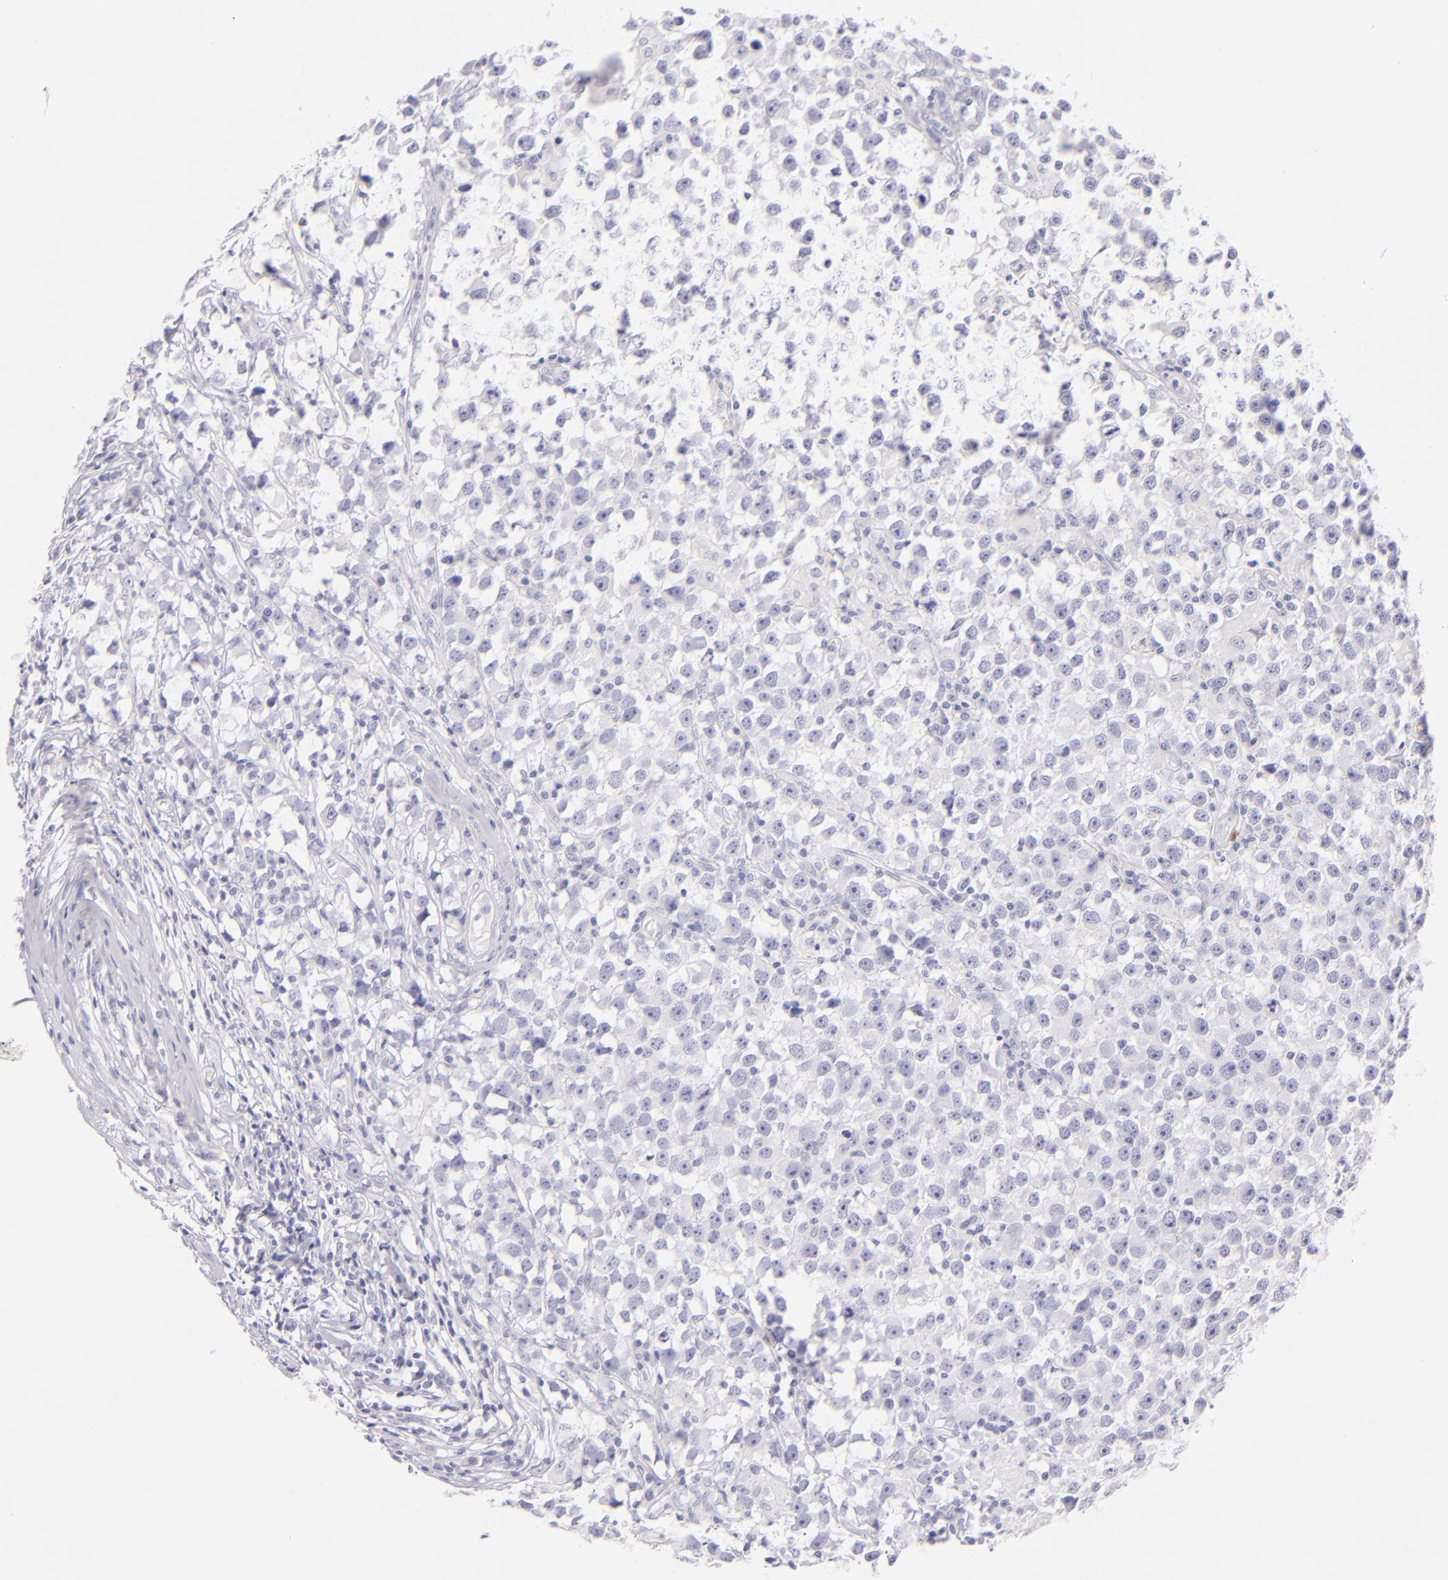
{"staining": {"intensity": "negative", "quantity": "none", "location": "none"}, "tissue": "testis cancer", "cell_type": "Tumor cells", "image_type": "cancer", "snomed": [{"axis": "morphology", "description": "Seminoma, NOS"}, {"axis": "topography", "description": "Testis"}], "caption": "IHC histopathology image of testis cancer (seminoma) stained for a protein (brown), which shows no expression in tumor cells. (Brightfield microscopy of DAB immunohistochemistry at high magnification).", "gene": "SDC1", "patient": {"sex": "male", "age": 33}}